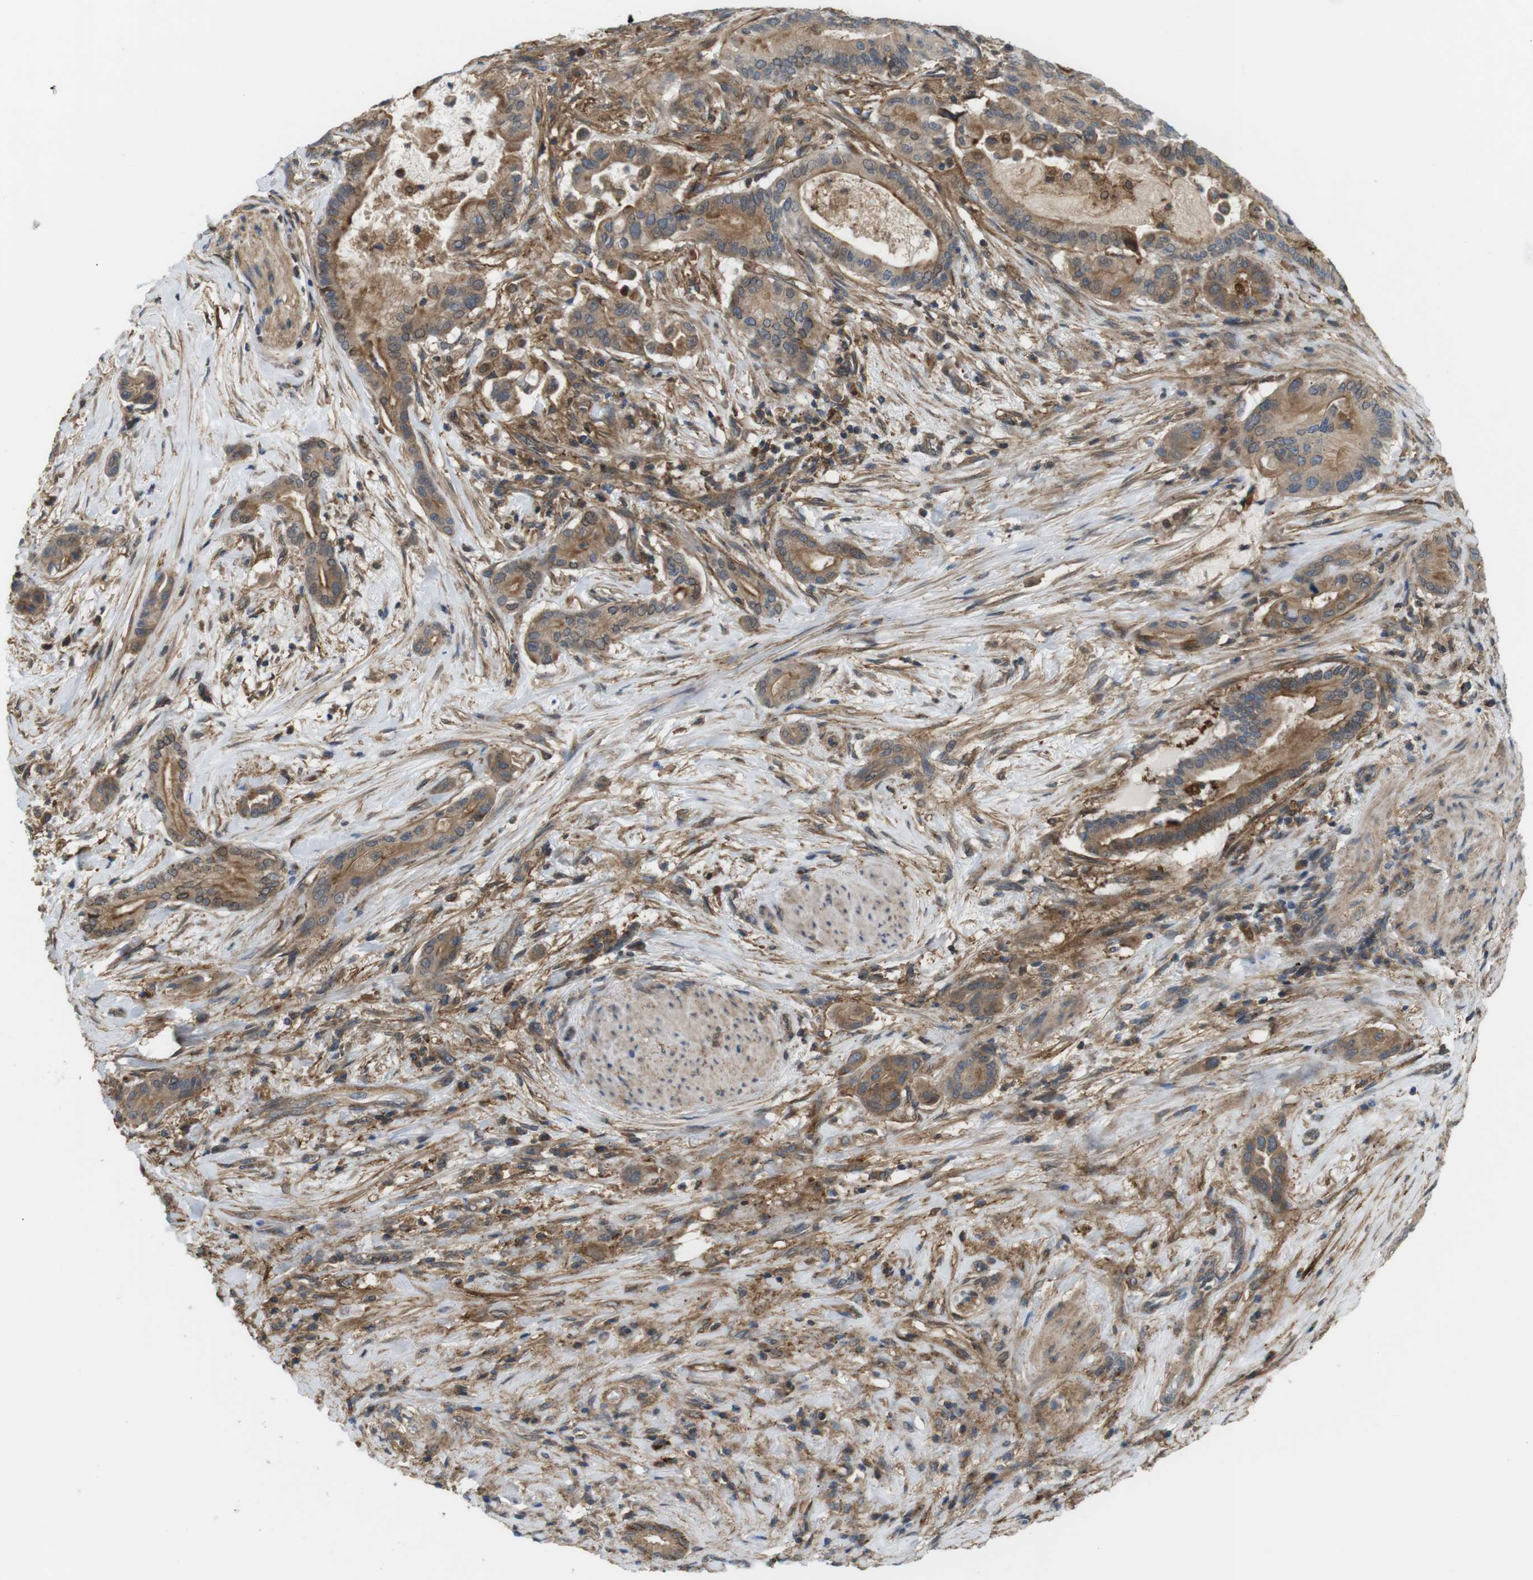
{"staining": {"intensity": "moderate", "quantity": ">75%", "location": "cytoplasmic/membranous"}, "tissue": "pancreatic cancer", "cell_type": "Tumor cells", "image_type": "cancer", "snomed": [{"axis": "morphology", "description": "Normal tissue, NOS"}, {"axis": "morphology", "description": "Adenocarcinoma, NOS"}, {"axis": "topography", "description": "Pancreas"}], "caption": "This photomicrograph shows IHC staining of human adenocarcinoma (pancreatic), with medium moderate cytoplasmic/membranous staining in about >75% of tumor cells.", "gene": "DDAH2", "patient": {"sex": "male", "age": 63}}